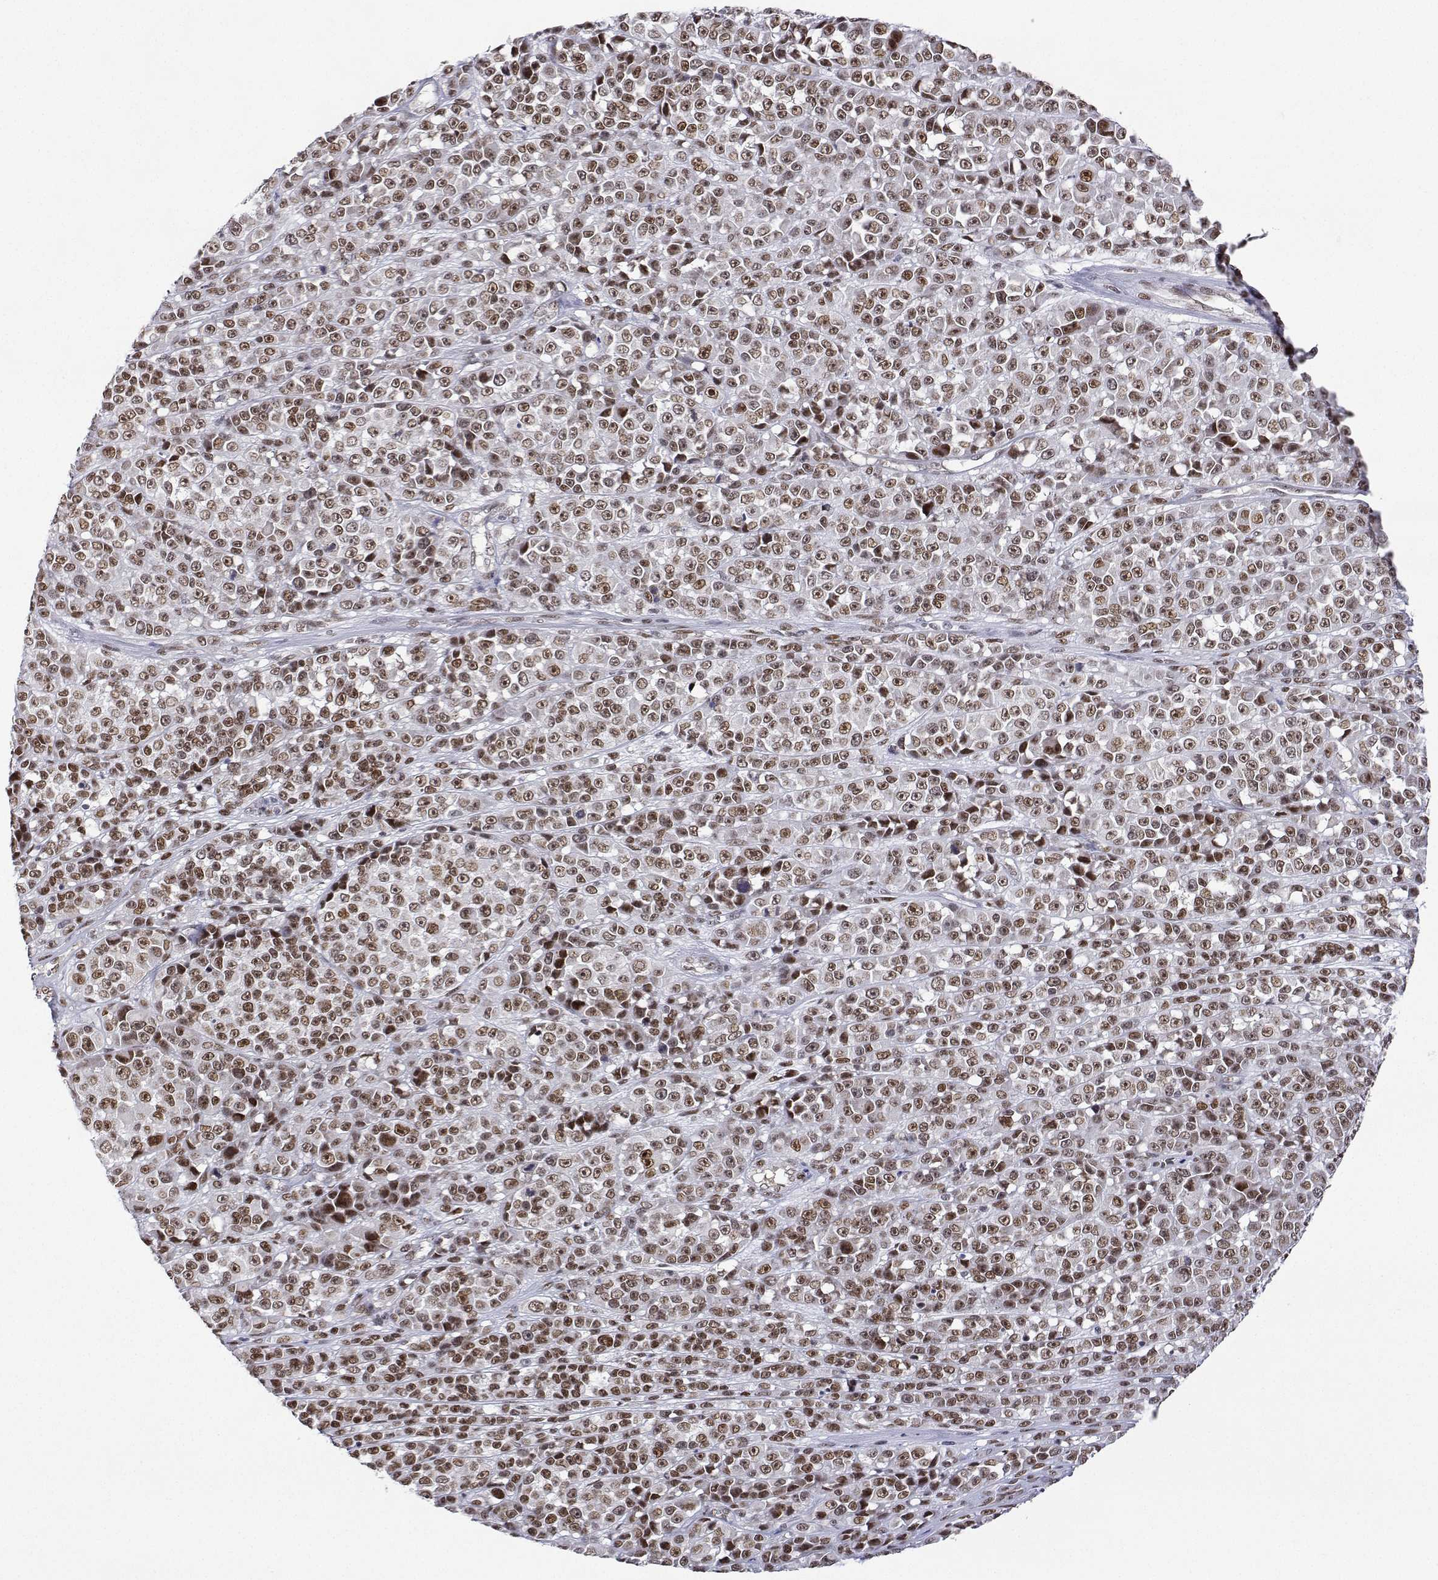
{"staining": {"intensity": "moderate", "quantity": ">75%", "location": "nuclear"}, "tissue": "melanoma", "cell_type": "Tumor cells", "image_type": "cancer", "snomed": [{"axis": "morphology", "description": "Malignant melanoma, NOS"}, {"axis": "topography", "description": "Skin"}, {"axis": "topography", "description": "Skin of back"}], "caption": "High-power microscopy captured an immunohistochemistry (IHC) photomicrograph of melanoma, revealing moderate nuclear positivity in approximately >75% of tumor cells.", "gene": "XPC", "patient": {"sex": "male", "age": 91}}